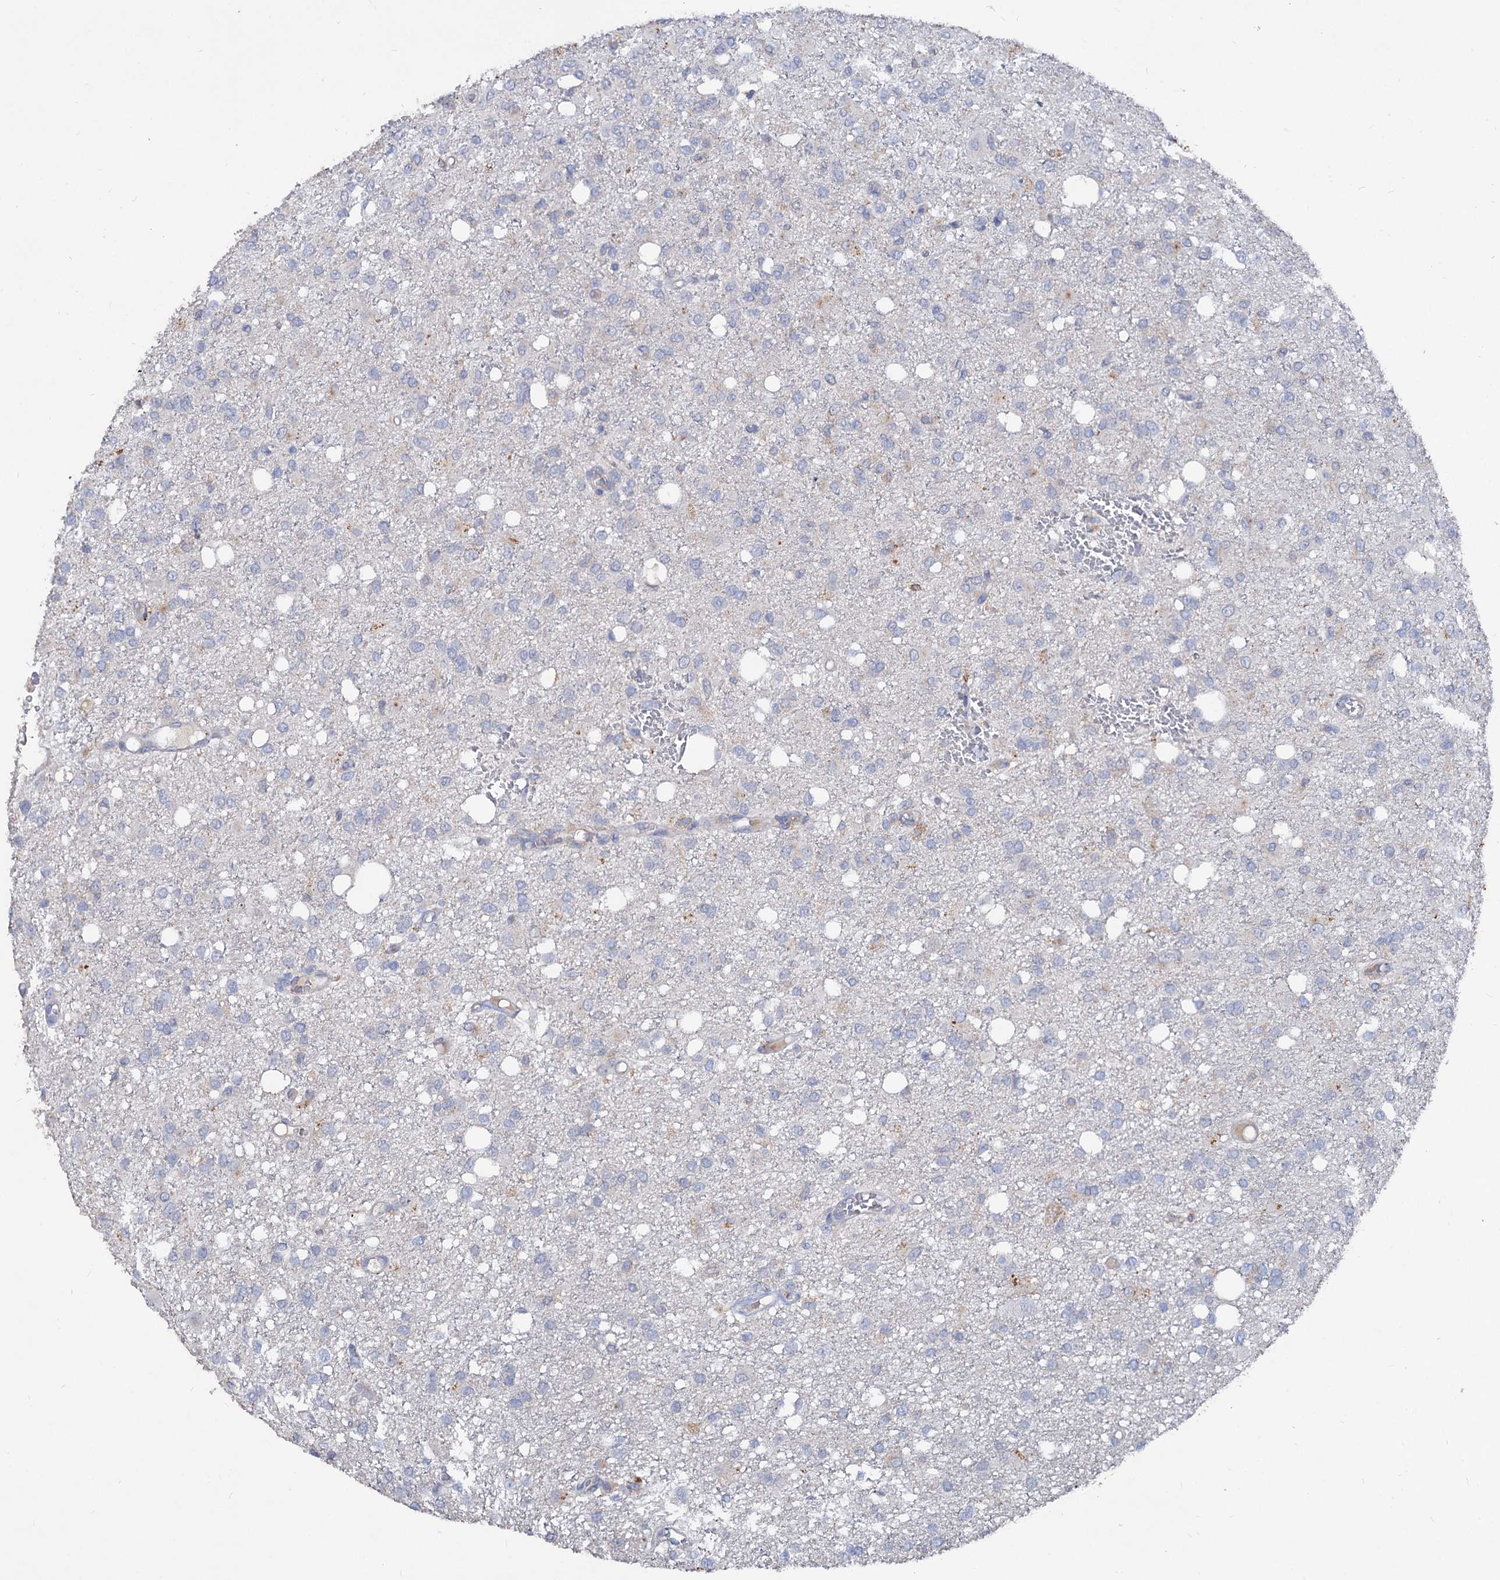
{"staining": {"intensity": "negative", "quantity": "none", "location": "none"}, "tissue": "glioma", "cell_type": "Tumor cells", "image_type": "cancer", "snomed": [{"axis": "morphology", "description": "Glioma, malignant, High grade"}, {"axis": "topography", "description": "Brain"}], "caption": "Immunohistochemistry (IHC) photomicrograph of human malignant high-grade glioma stained for a protein (brown), which displays no expression in tumor cells. (Immunohistochemistry (IHC), brightfield microscopy, high magnification).", "gene": "HVCN1", "patient": {"sex": "female", "age": 59}}